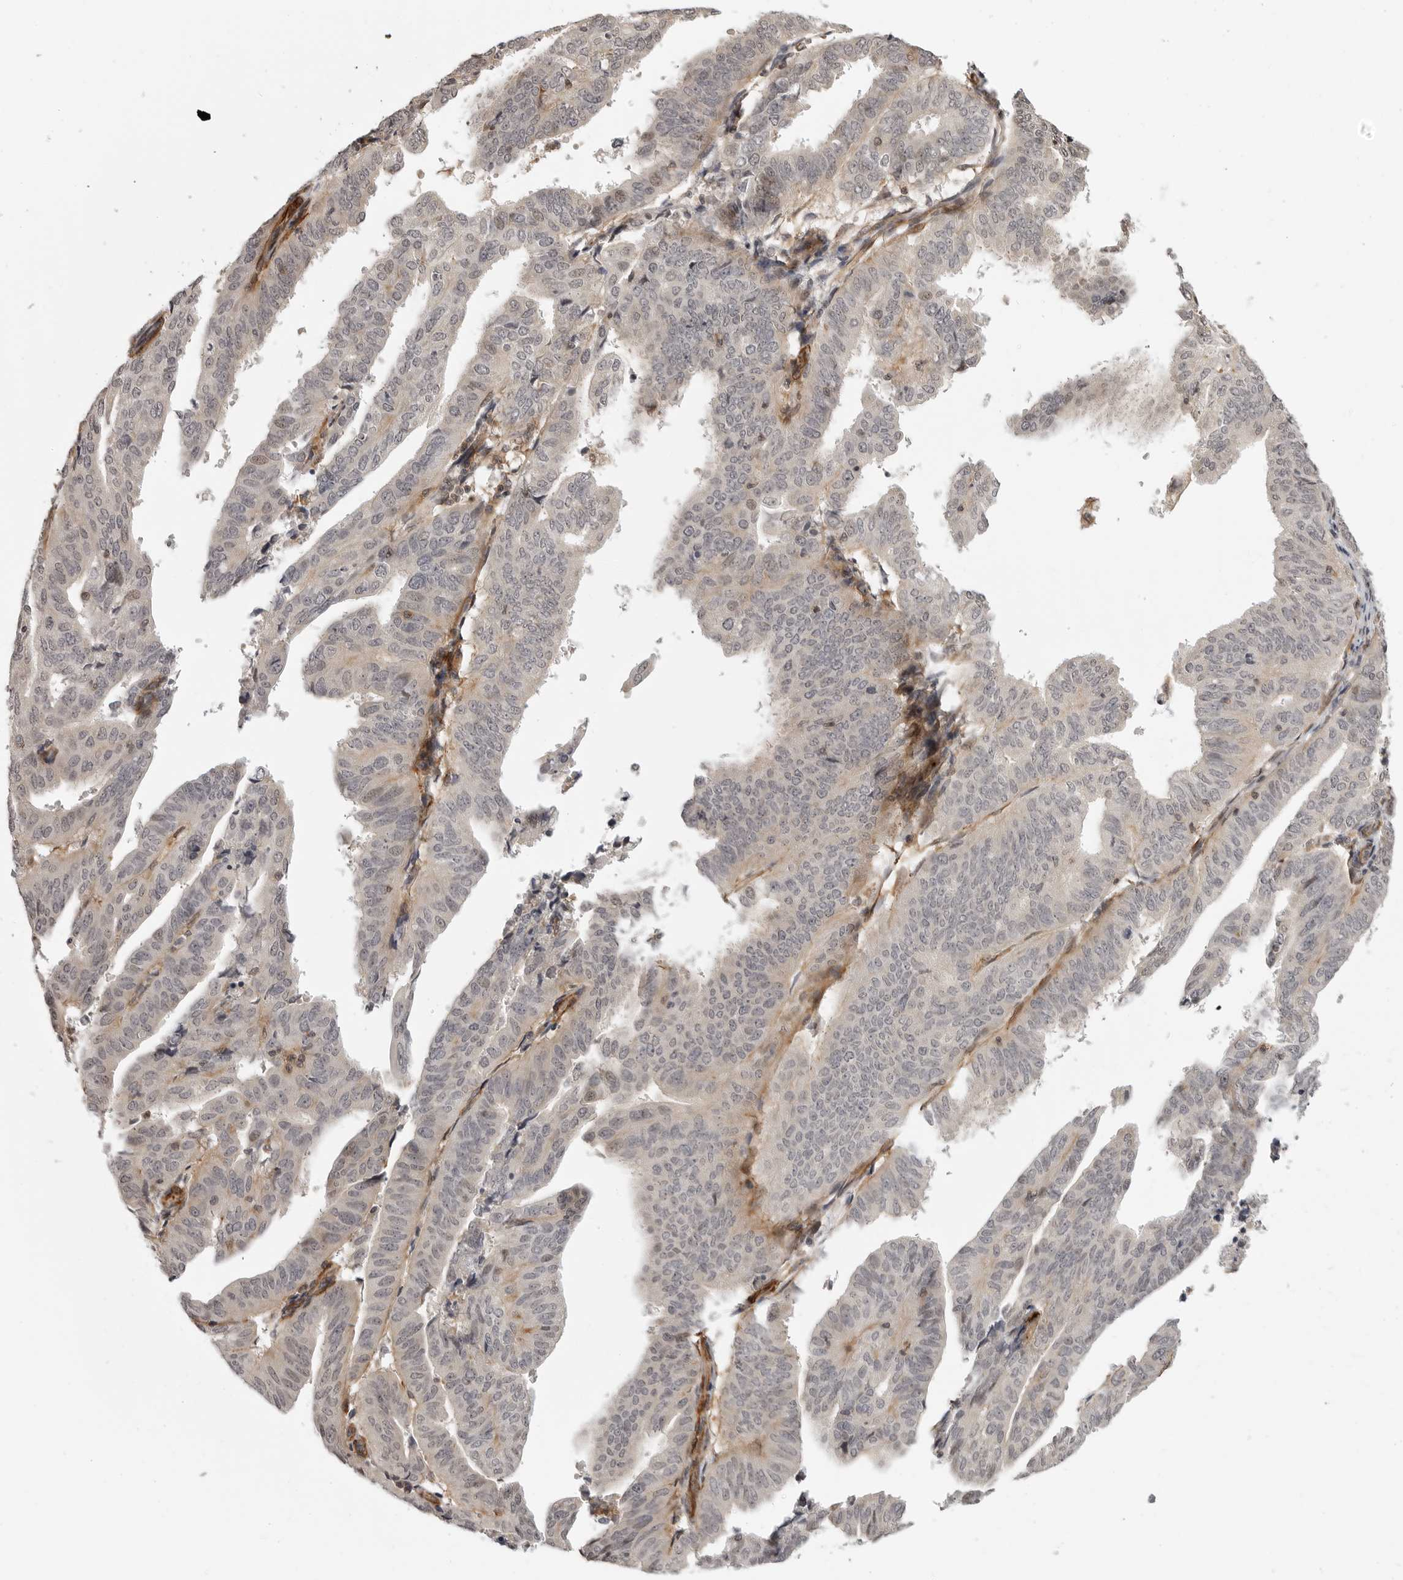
{"staining": {"intensity": "weak", "quantity": "<25%", "location": "nuclear"}, "tissue": "endometrial cancer", "cell_type": "Tumor cells", "image_type": "cancer", "snomed": [{"axis": "morphology", "description": "Adenocarcinoma, NOS"}, {"axis": "topography", "description": "Uterus"}], "caption": "This is an immunohistochemistry (IHC) histopathology image of human endometrial adenocarcinoma. There is no positivity in tumor cells.", "gene": "TUT4", "patient": {"sex": "female", "age": 77}}